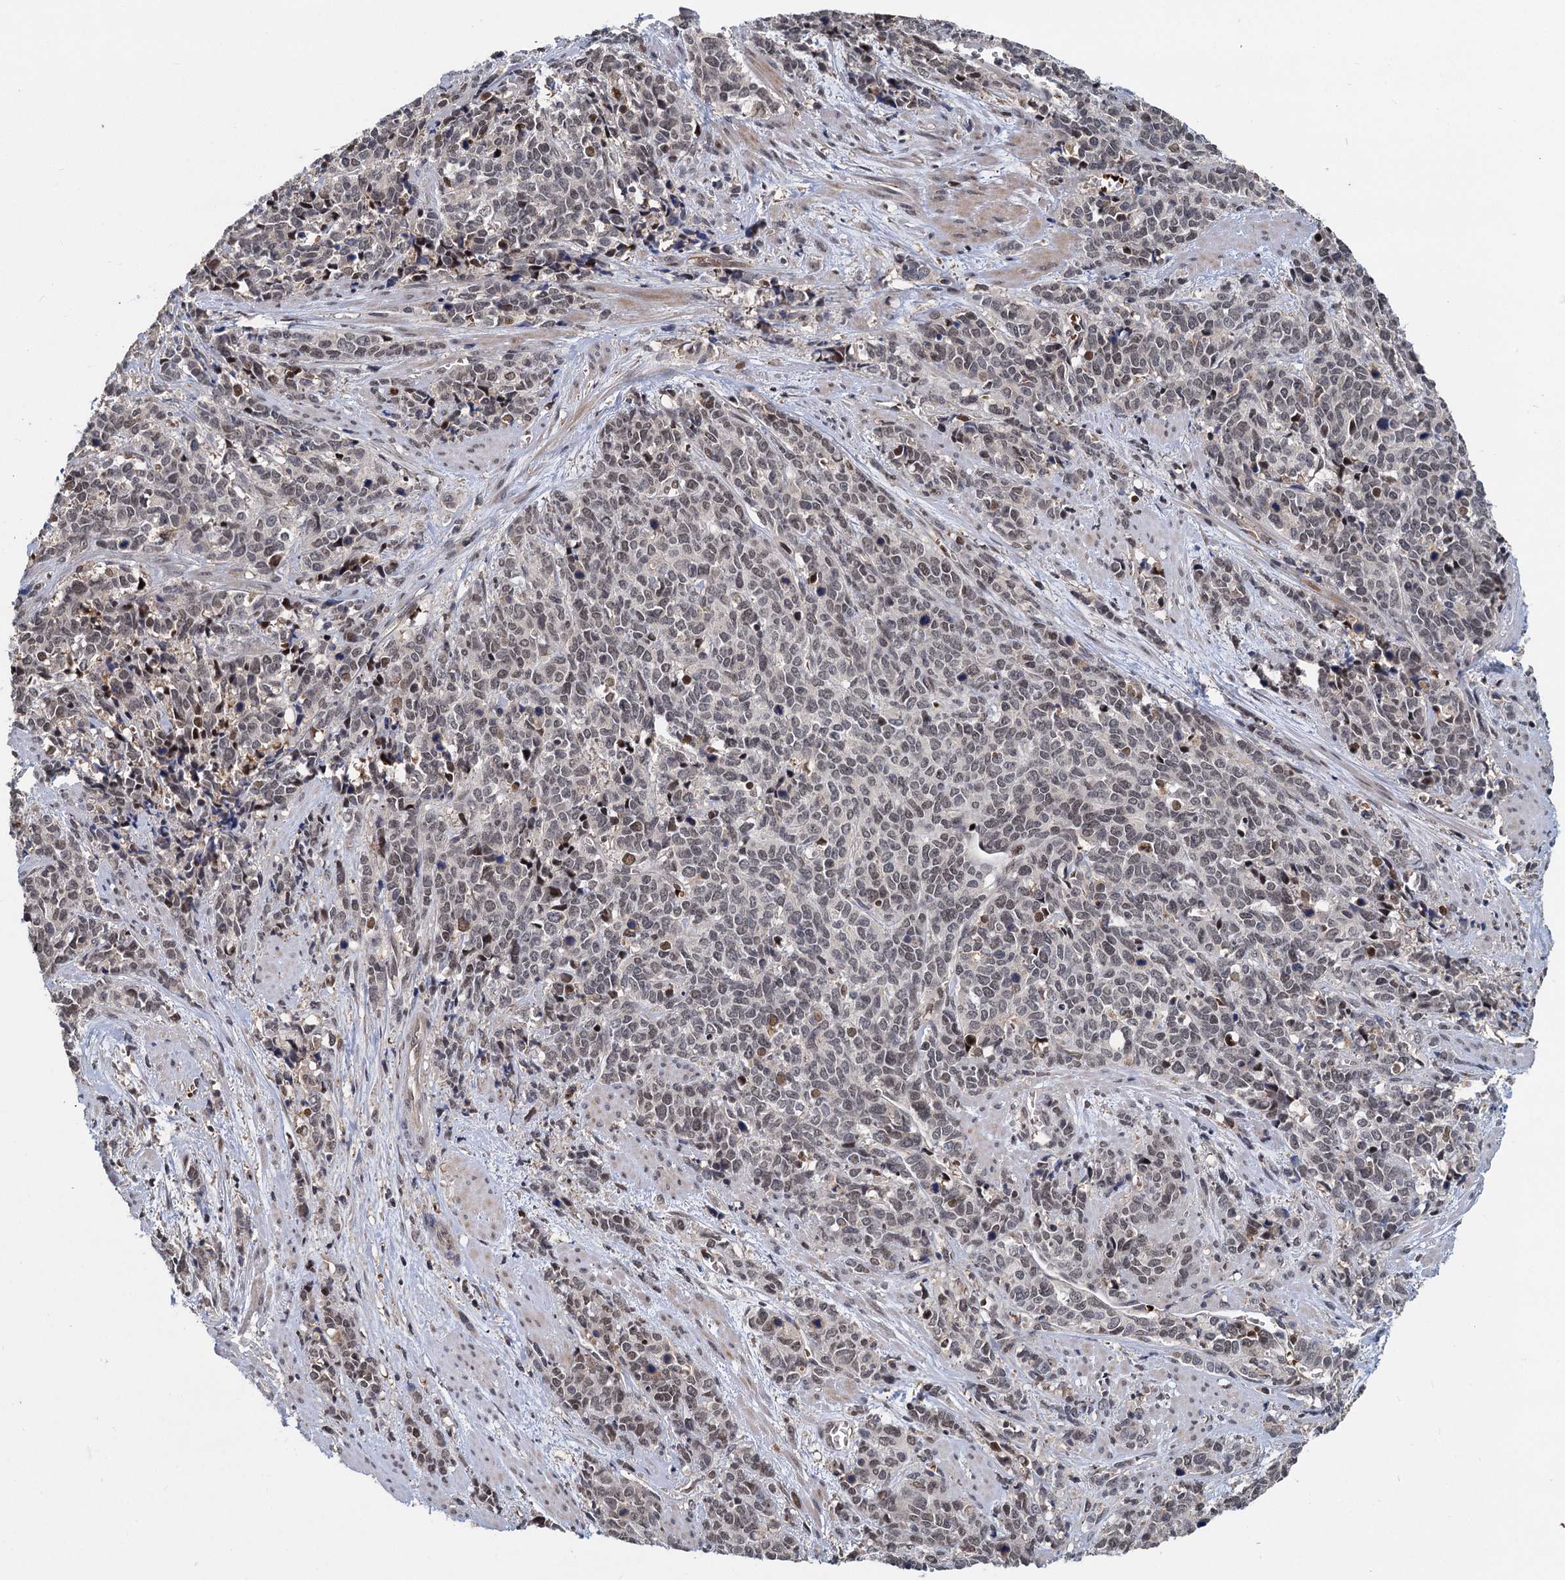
{"staining": {"intensity": "weak", "quantity": "25%-75%", "location": "nuclear"}, "tissue": "cervical cancer", "cell_type": "Tumor cells", "image_type": "cancer", "snomed": [{"axis": "morphology", "description": "Squamous cell carcinoma, NOS"}, {"axis": "topography", "description": "Cervix"}], "caption": "Human cervical cancer stained with a brown dye exhibits weak nuclear positive staining in approximately 25%-75% of tumor cells.", "gene": "FANCI", "patient": {"sex": "female", "age": 60}}